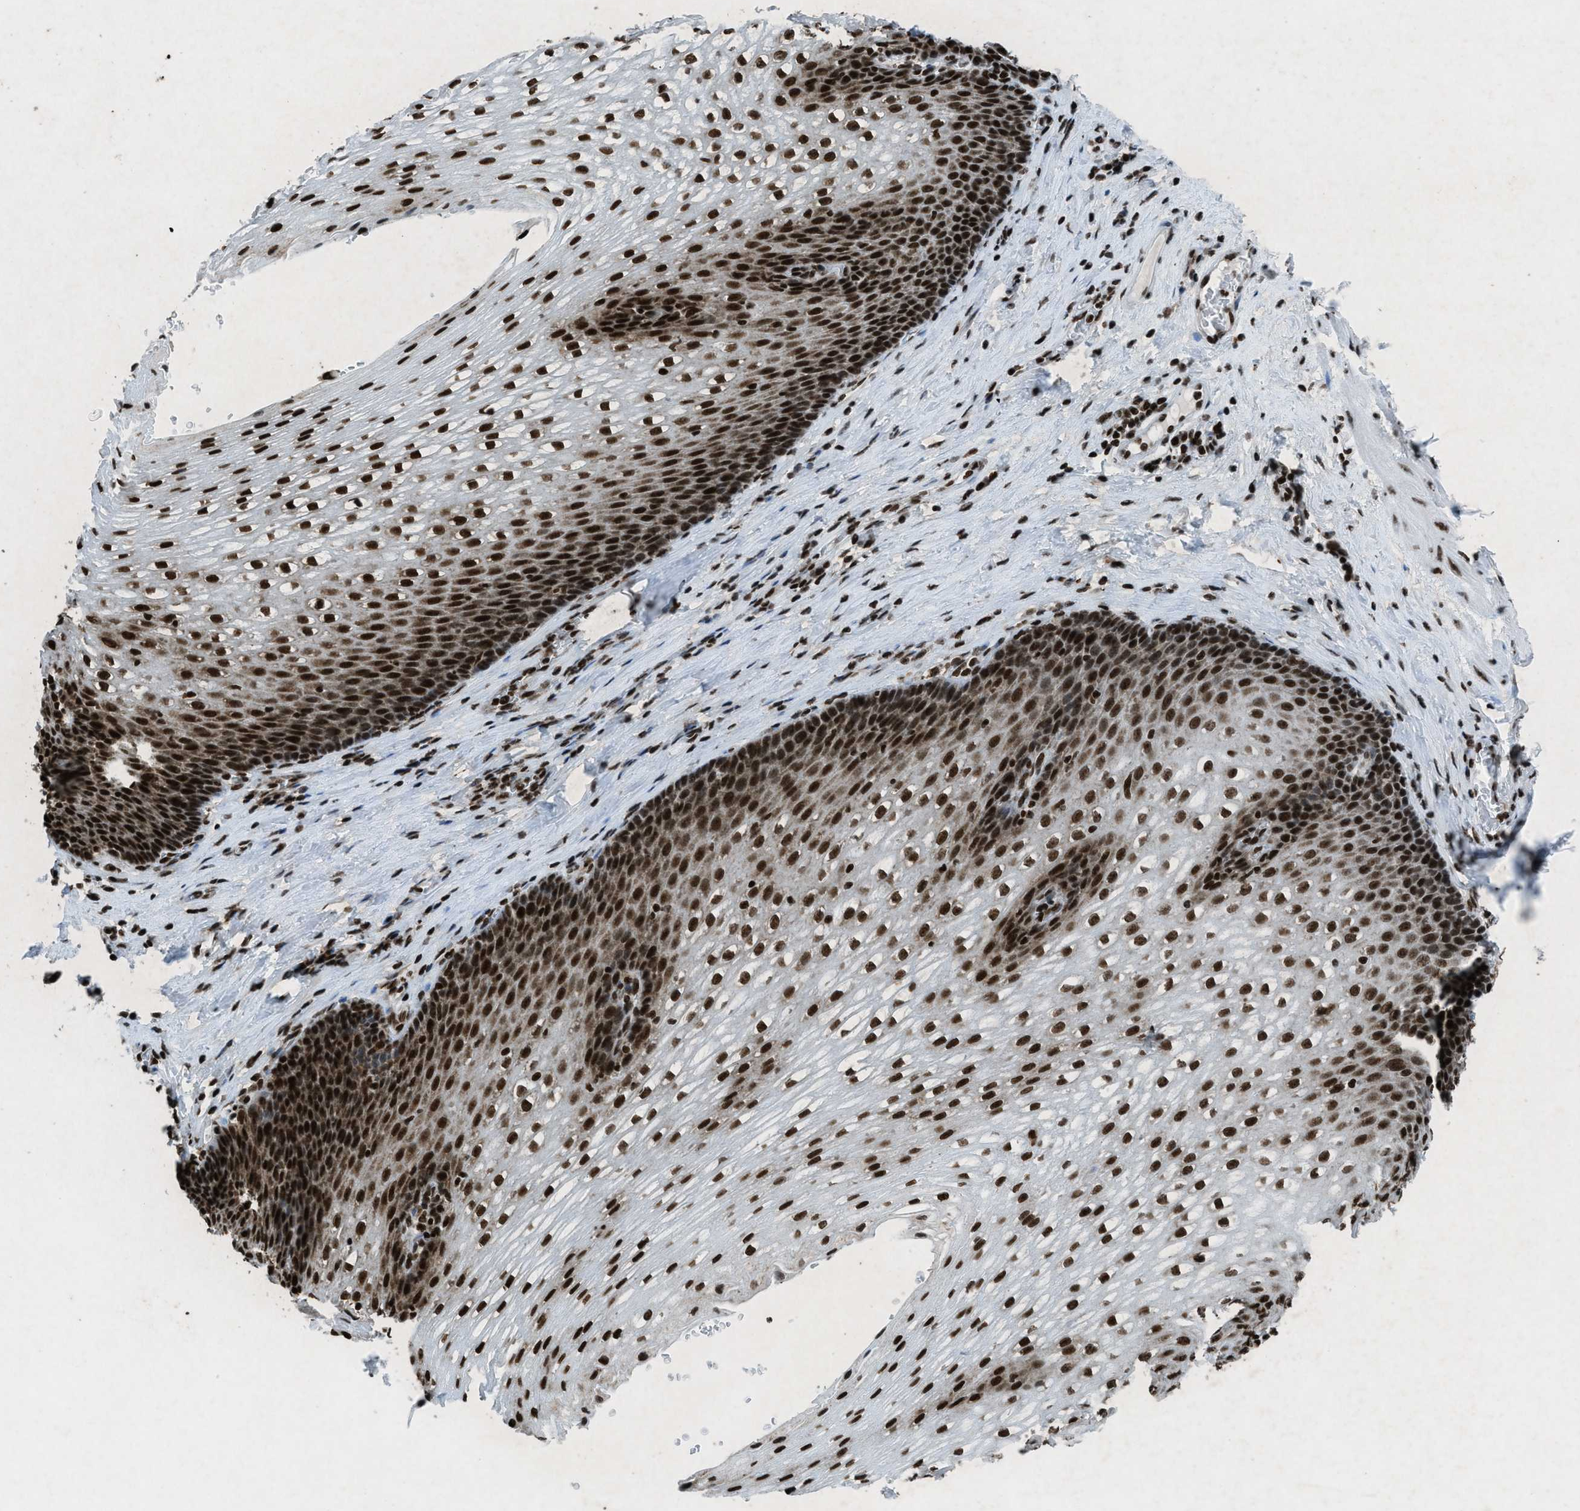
{"staining": {"intensity": "strong", "quantity": ">75%", "location": "nuclear"}, "tissue": "esophagus", "cell_type": "Squamous epithelial cells", "image_type": "normal", "snomed": [{"axis": "morphology", "description": "Normal tissue, NOS"}, {"axis": "topography", "description": "Esophagus"}], "caption": "DAB (3,3'-diaminobenzidine) immunohistochemical staining of normal human esophagus demonstrates strong nuclear protein expression in about >75% of squamous epithelial cells. (Stains: DAB in brown, nuclei in blue, Microscopy: brightfield microscopy at high magnification).", "gene": "NXF1", "patient": {"sex": "male", "age": 48}}